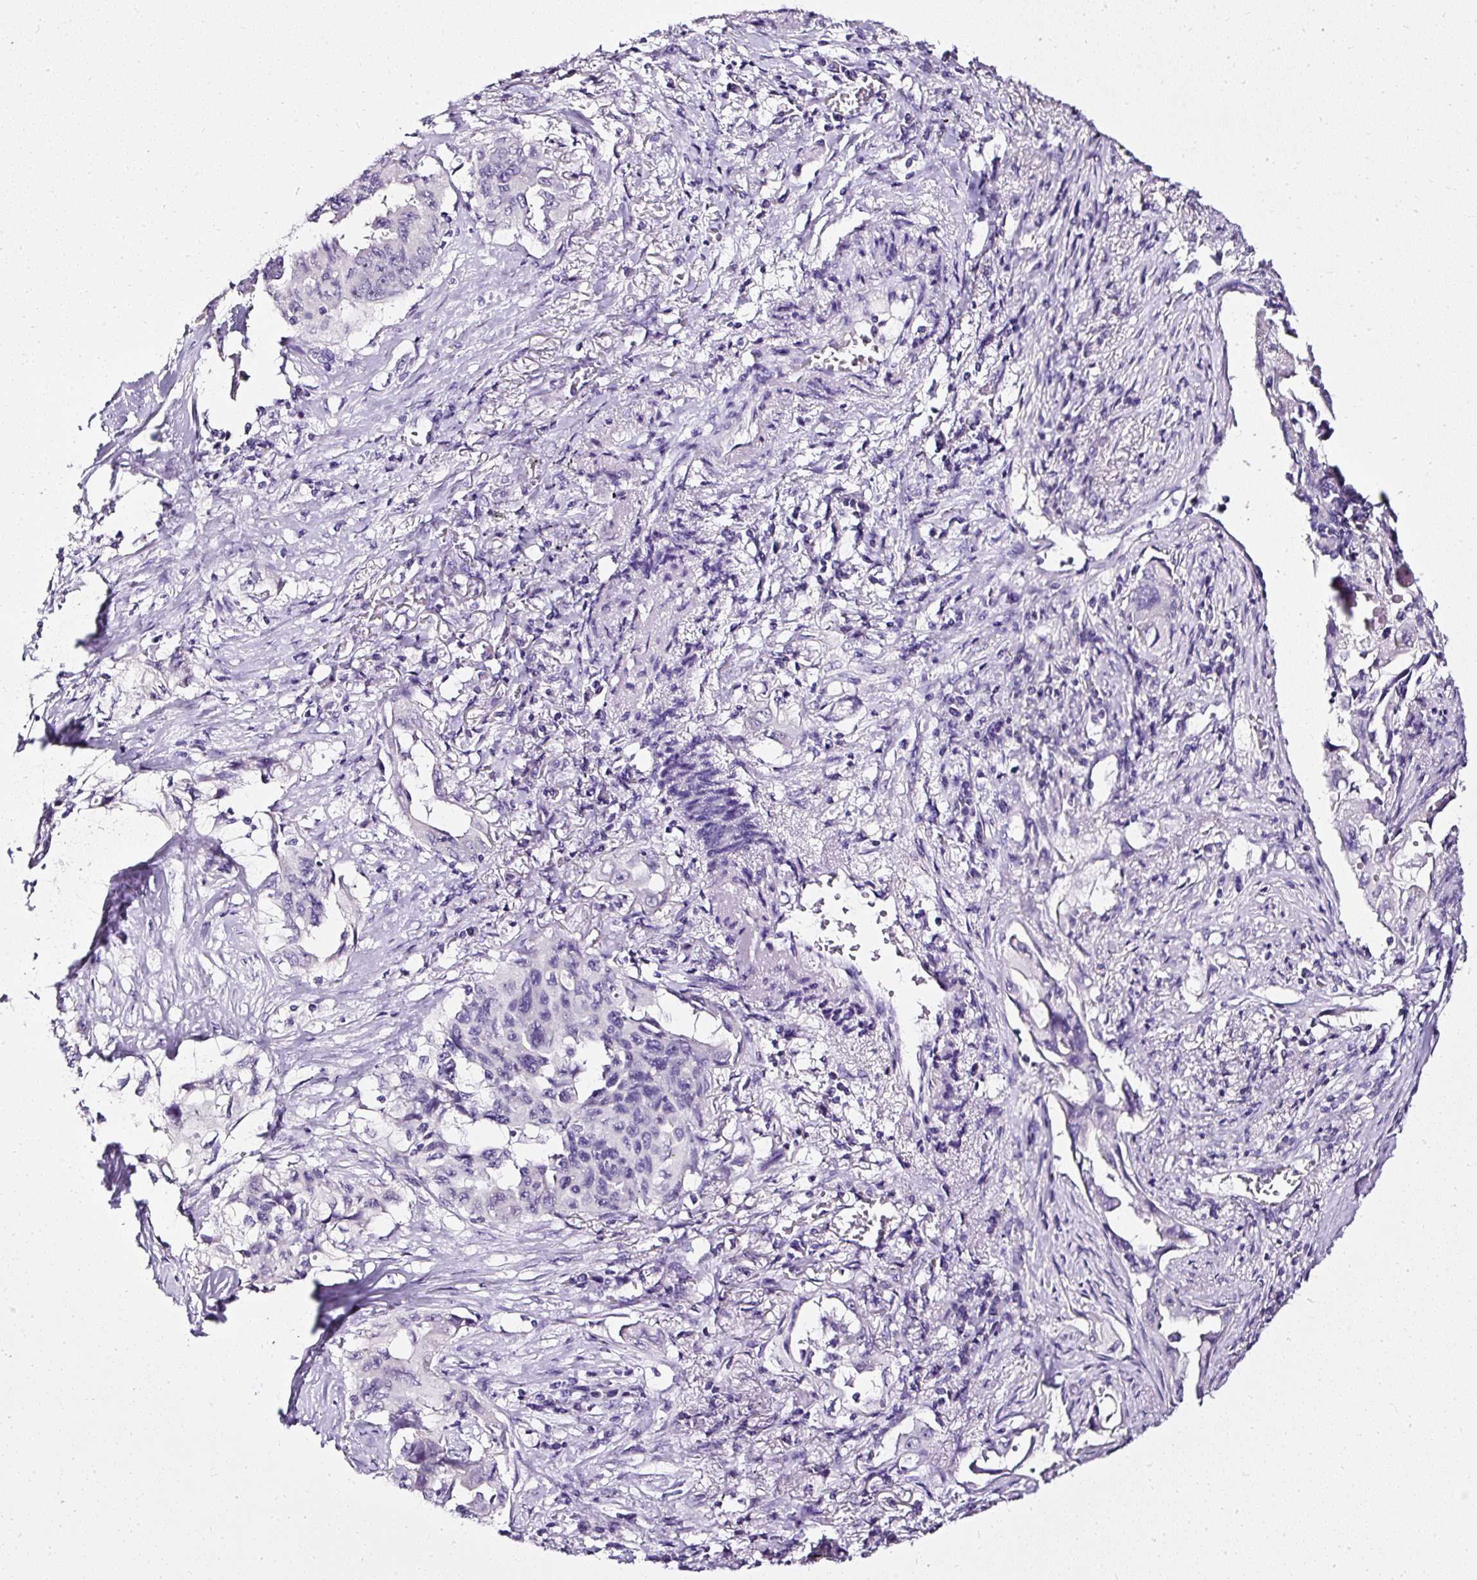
{"staining": {"intensity": "negative", "quantity": "none", "location": "none"}, "tissue": "lung cancer", "cell_type": "Tumor cells", "image_type": "cancer", "snomed": [{"axis": "morphology", "description": "Adenocarcinoma, NOS"}, {"axis": "topography", "description": "Lung"}], "caption": "This is an immunohistochemistry (IHC) histopathology image of human lung adenocarcinoma. There is no expression in tumor cells.", "gene": "ATP2A1", "patient": {"sex": "female", "age": 51}}